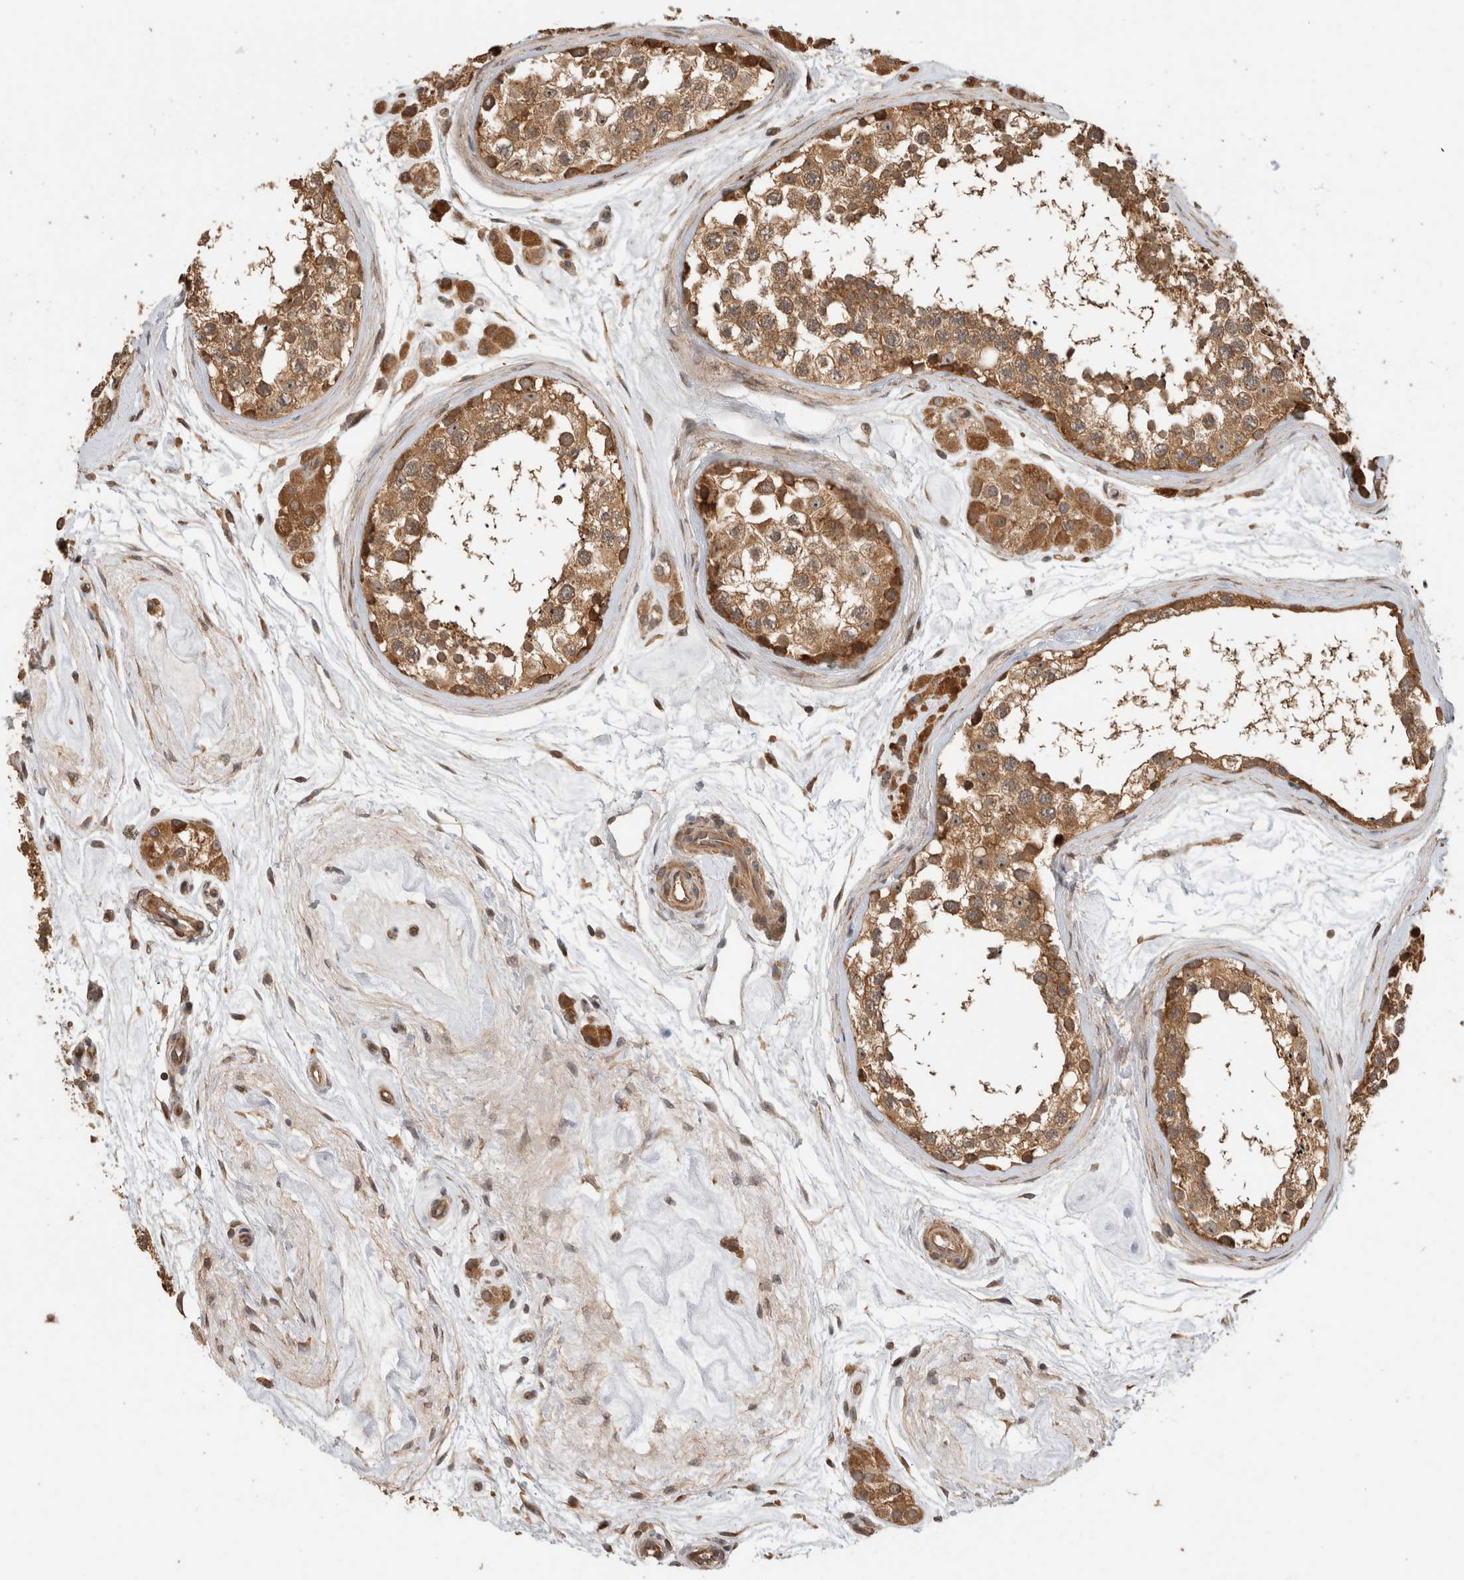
{"staining": {"intensity": "moderate", "quantity": ">75%", "location": "cytoplasmic/membranous"}, "tissue": "testis", "cell_type": "Cells in seminiferous ducts", "image_type": "normal", "snomed": [{"axis": "morphology", "description": "Normal tissue, NOS"}, {"axis": "topography", "description": "Testis"}], "caption": "A histopathology image of testis stained for a protein demonstrates moderate cytoplasmic/membranous brown staining in cells in seminiferous ducts. The protein is shown in brown color, while the nuclei are stained blue.", "gene": "PCDHB15", "patient": {"sex": "male", "age": 56}}